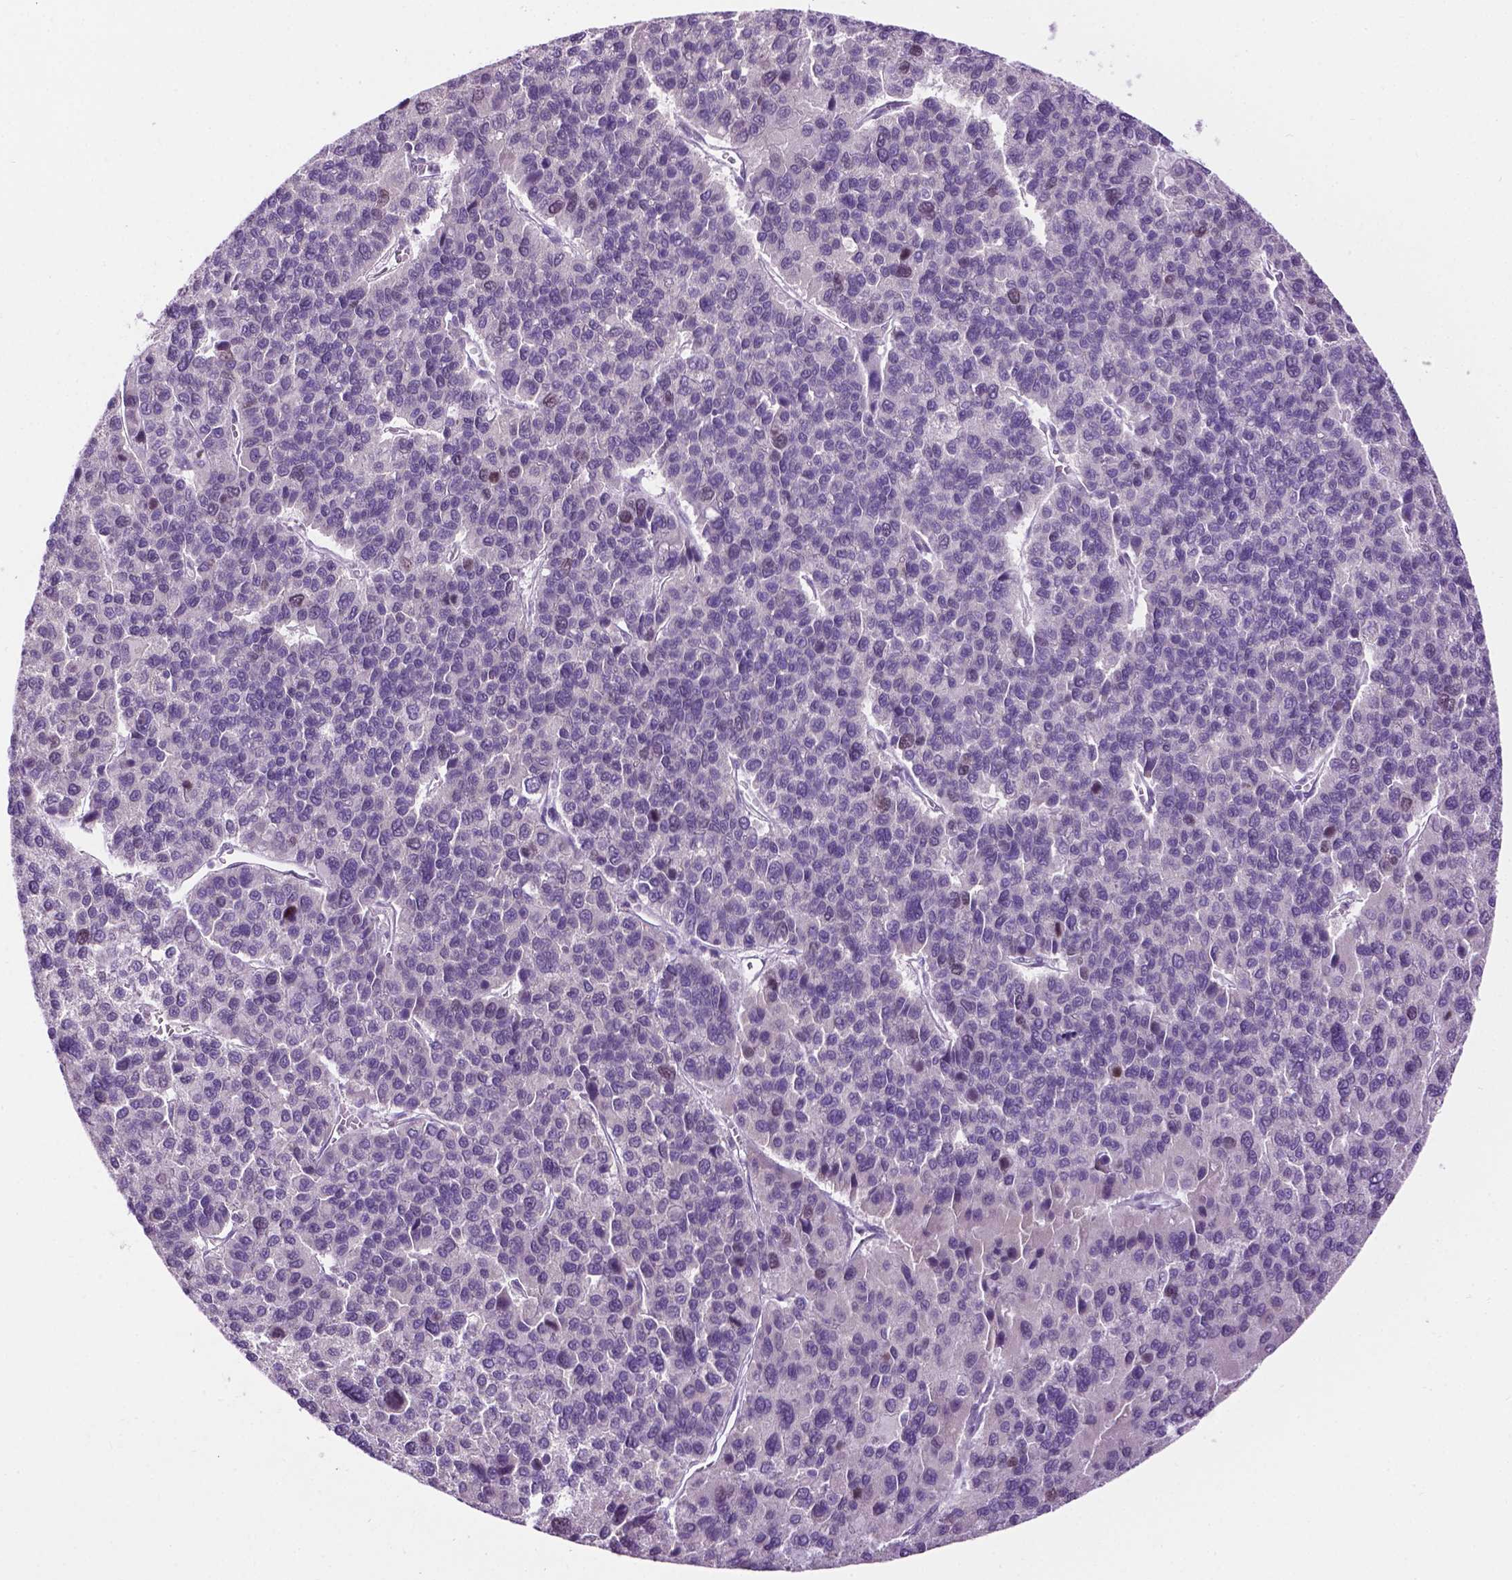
{"staining": {"intensity": "negative", "quantity": "none", "location": "none"}, "tissue": "liver cancer", "cell_type": "Tumor cells", "image_type": "cancer", "snomed": [{"axis": "morphology", "description": "Carcinoma, Hepatocellular, NOS"}, {"axis": "topography", "description": "Liver"}], "caption": "Tumor cells are negative for protein expression in human liver cancer (hepatocellular carcinoma).", "gene": "DENND4A", "patient": {"sex": "female", "age": 41}}